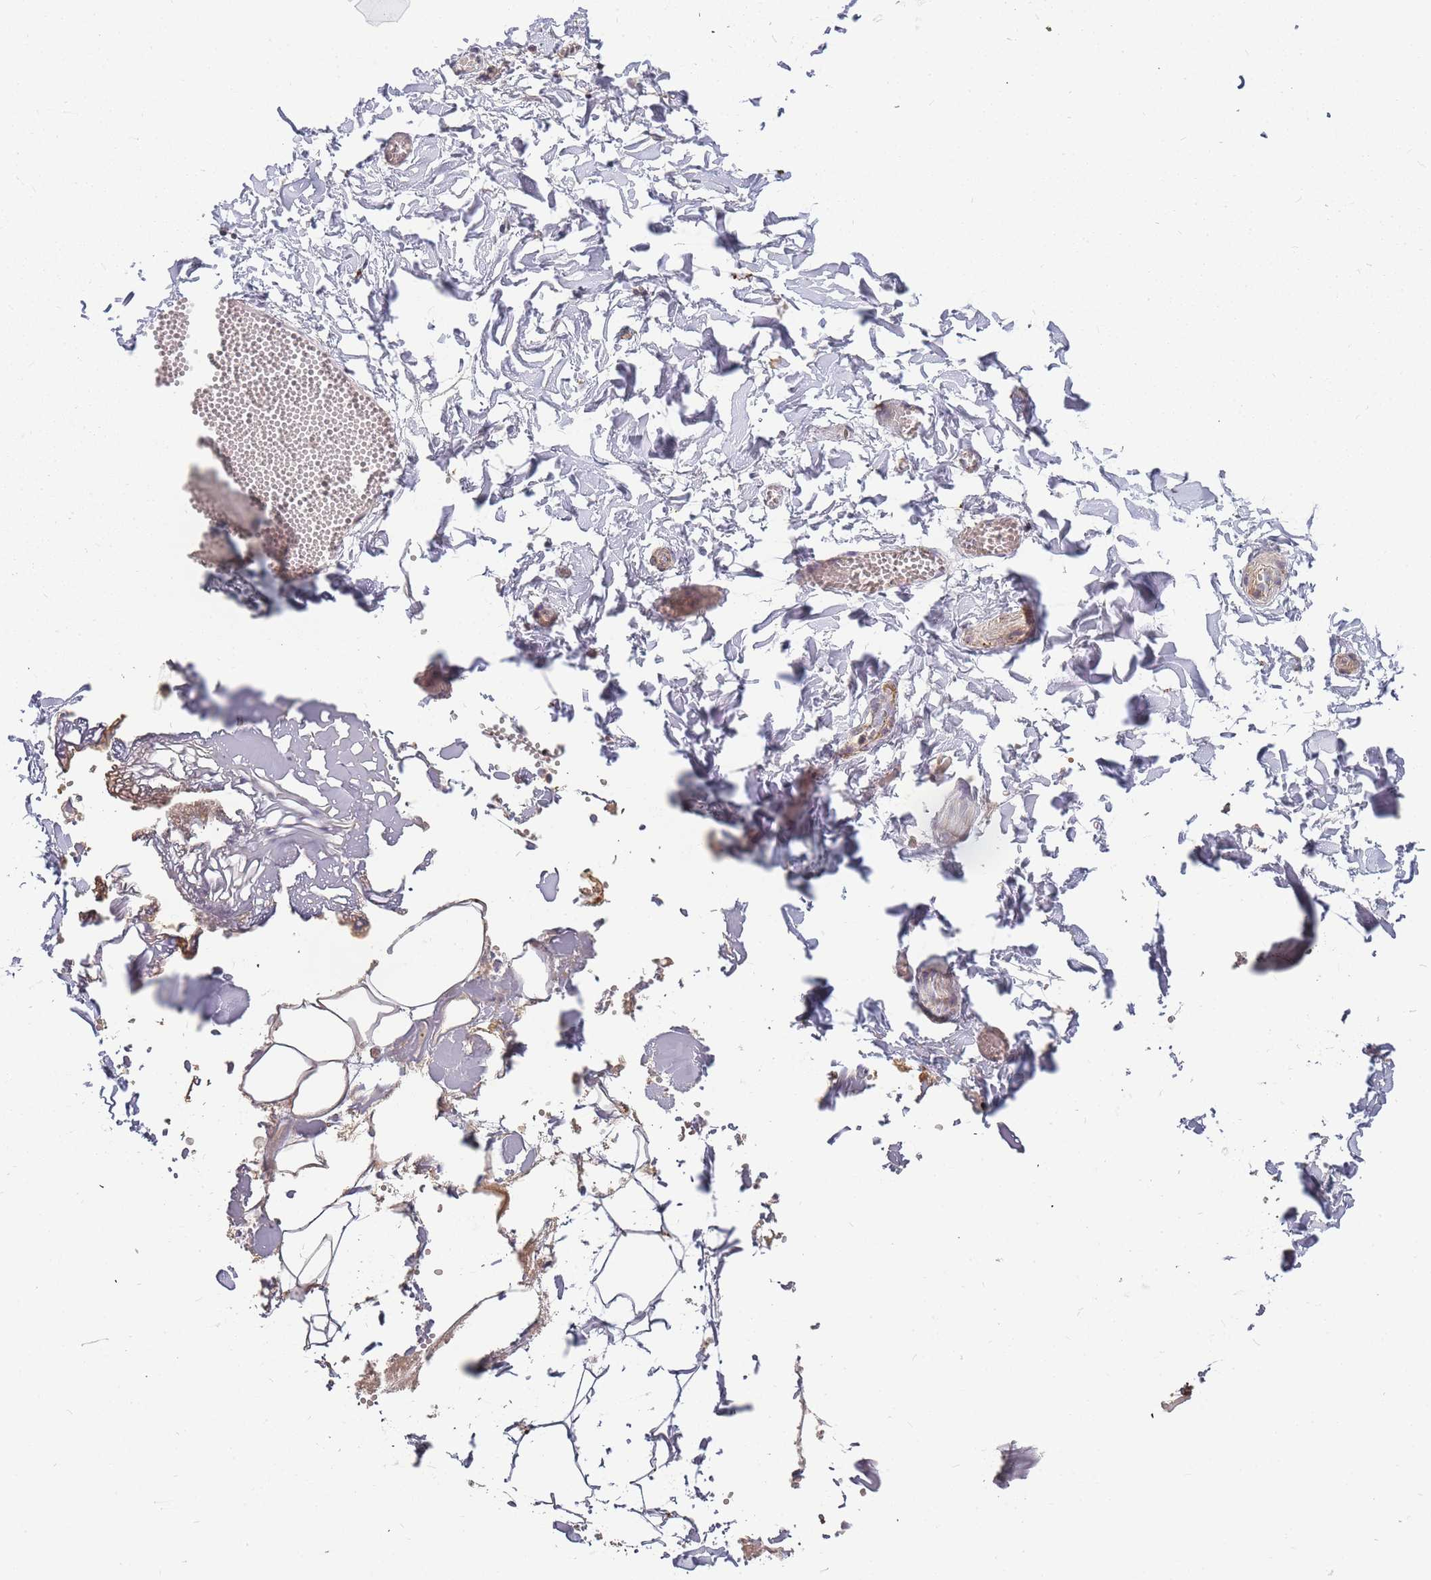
{"staining": {"intensity": "weak", "quantity": "<25%", "location": "cytoplasmic/membranous"}, "tissue": "adipose tissue", "cell_type": "Adipocytes", "image_type": "normal", "snomed": [{"axis": "morphology", "description": "Normal tissue, NOS"}, {"axis": "topography", "description": "Gallbladder"}, {"axis": "topography", "description": "Peripheral nerve tissue"}], "caption": "The immunohistochemistry histopathology image has no significant expression in adipocytes of adipose tissue.", "gene": "ATG5", "patient": {"sex": "male", "age": 38}}